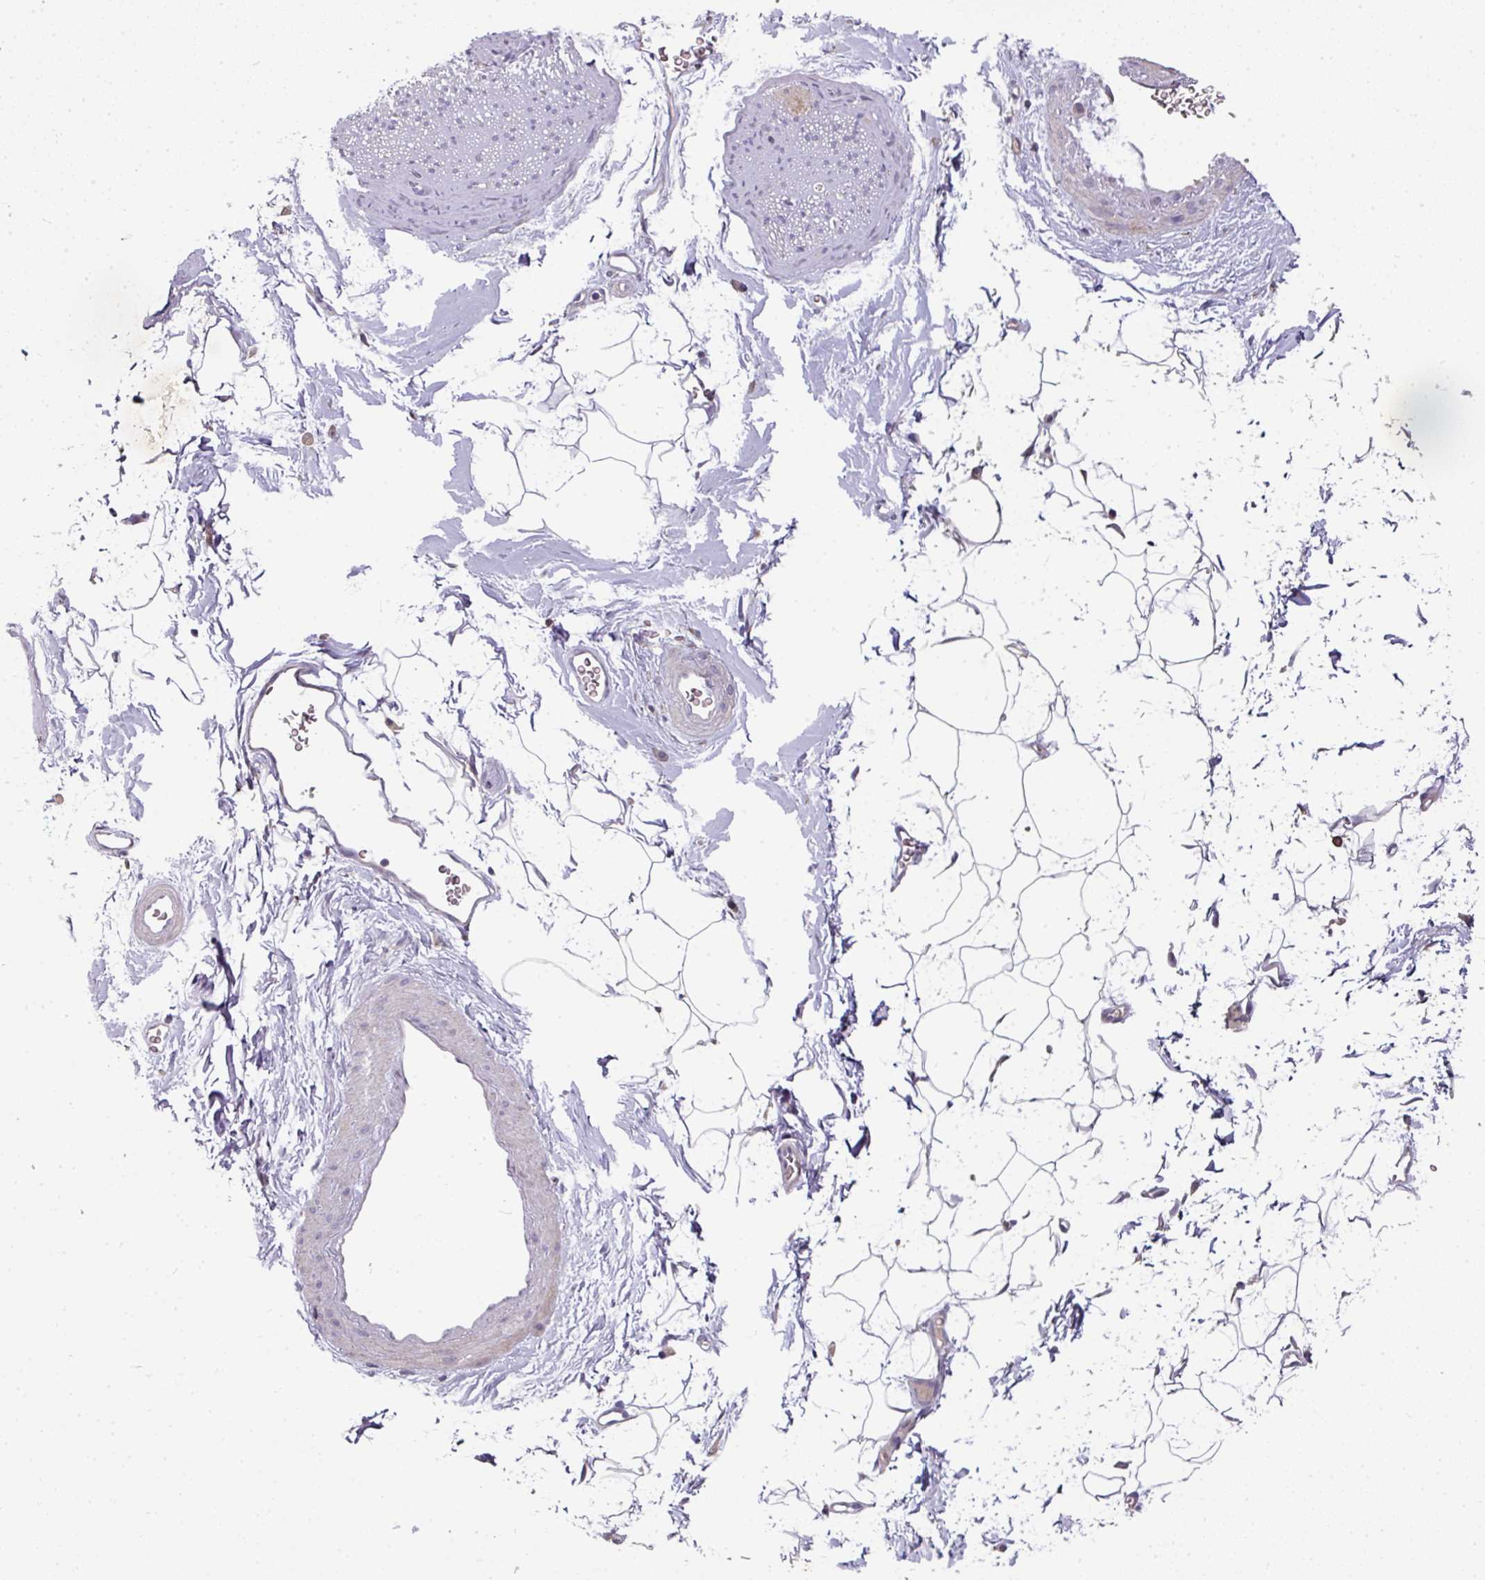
{"staining": {"intensity": "negative", "quantity": "none", "location": "none"}, "tissue": "adipose tissue", "cell_type": "Adipocytes", "image_type": "normal", "snomed": [{"axis": "morphology", "description": "Normal tissue, NOS"}, {"axis": "morphology", "description": "Adenocarcinoma, High grade"}, {"axis": "topography", "description": "Prostate"}, {"axis": "topography", "description": "Peripheral nerve tissue"}], "caption": "Immunohistochemistry histopathology image of unremarkable human adipose tissue stained for a protein (brown), which exhibits no positivity in adipocytes.", "gene": "SPCS3", "patient": {"sex": "male", "age": 68}}